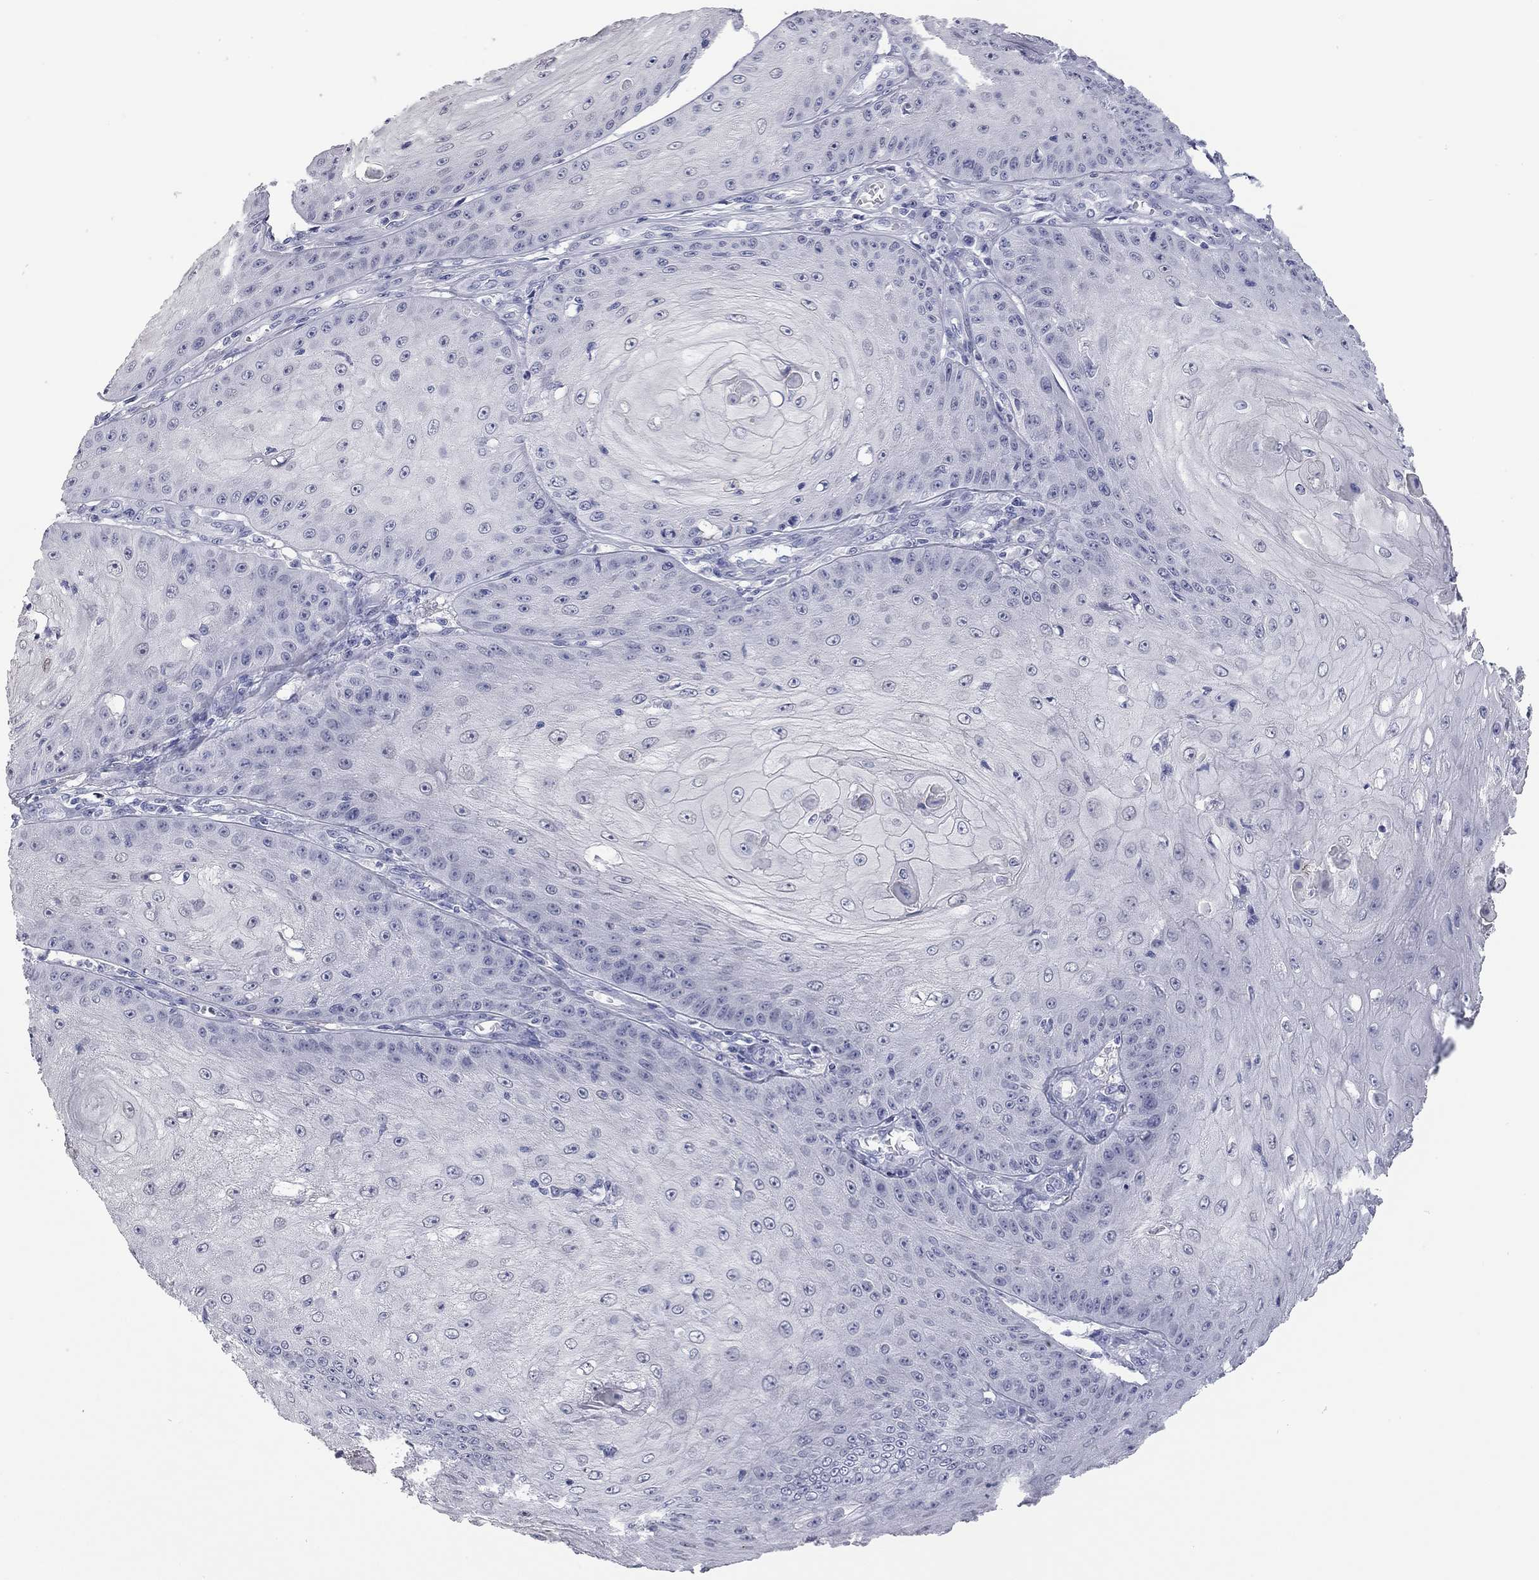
{"staining": {"intensity": "negative", "quantity": "none", "location": "none"}, "tissue": "skin cancer", "cell_type": "Tumor cells", "image_type": "cancer", "snomed": [{"axis": "morphology", "description": "Squamous cell carcinoma, NOS"}, {"axis": "topography", "description": "Skin"}], "caption": "There is no significant positivity in tumor cells of skin cancer (squamous cell carcinoma).", "gene": "AK8", "patient": {"sex": "male", "age": 70}}